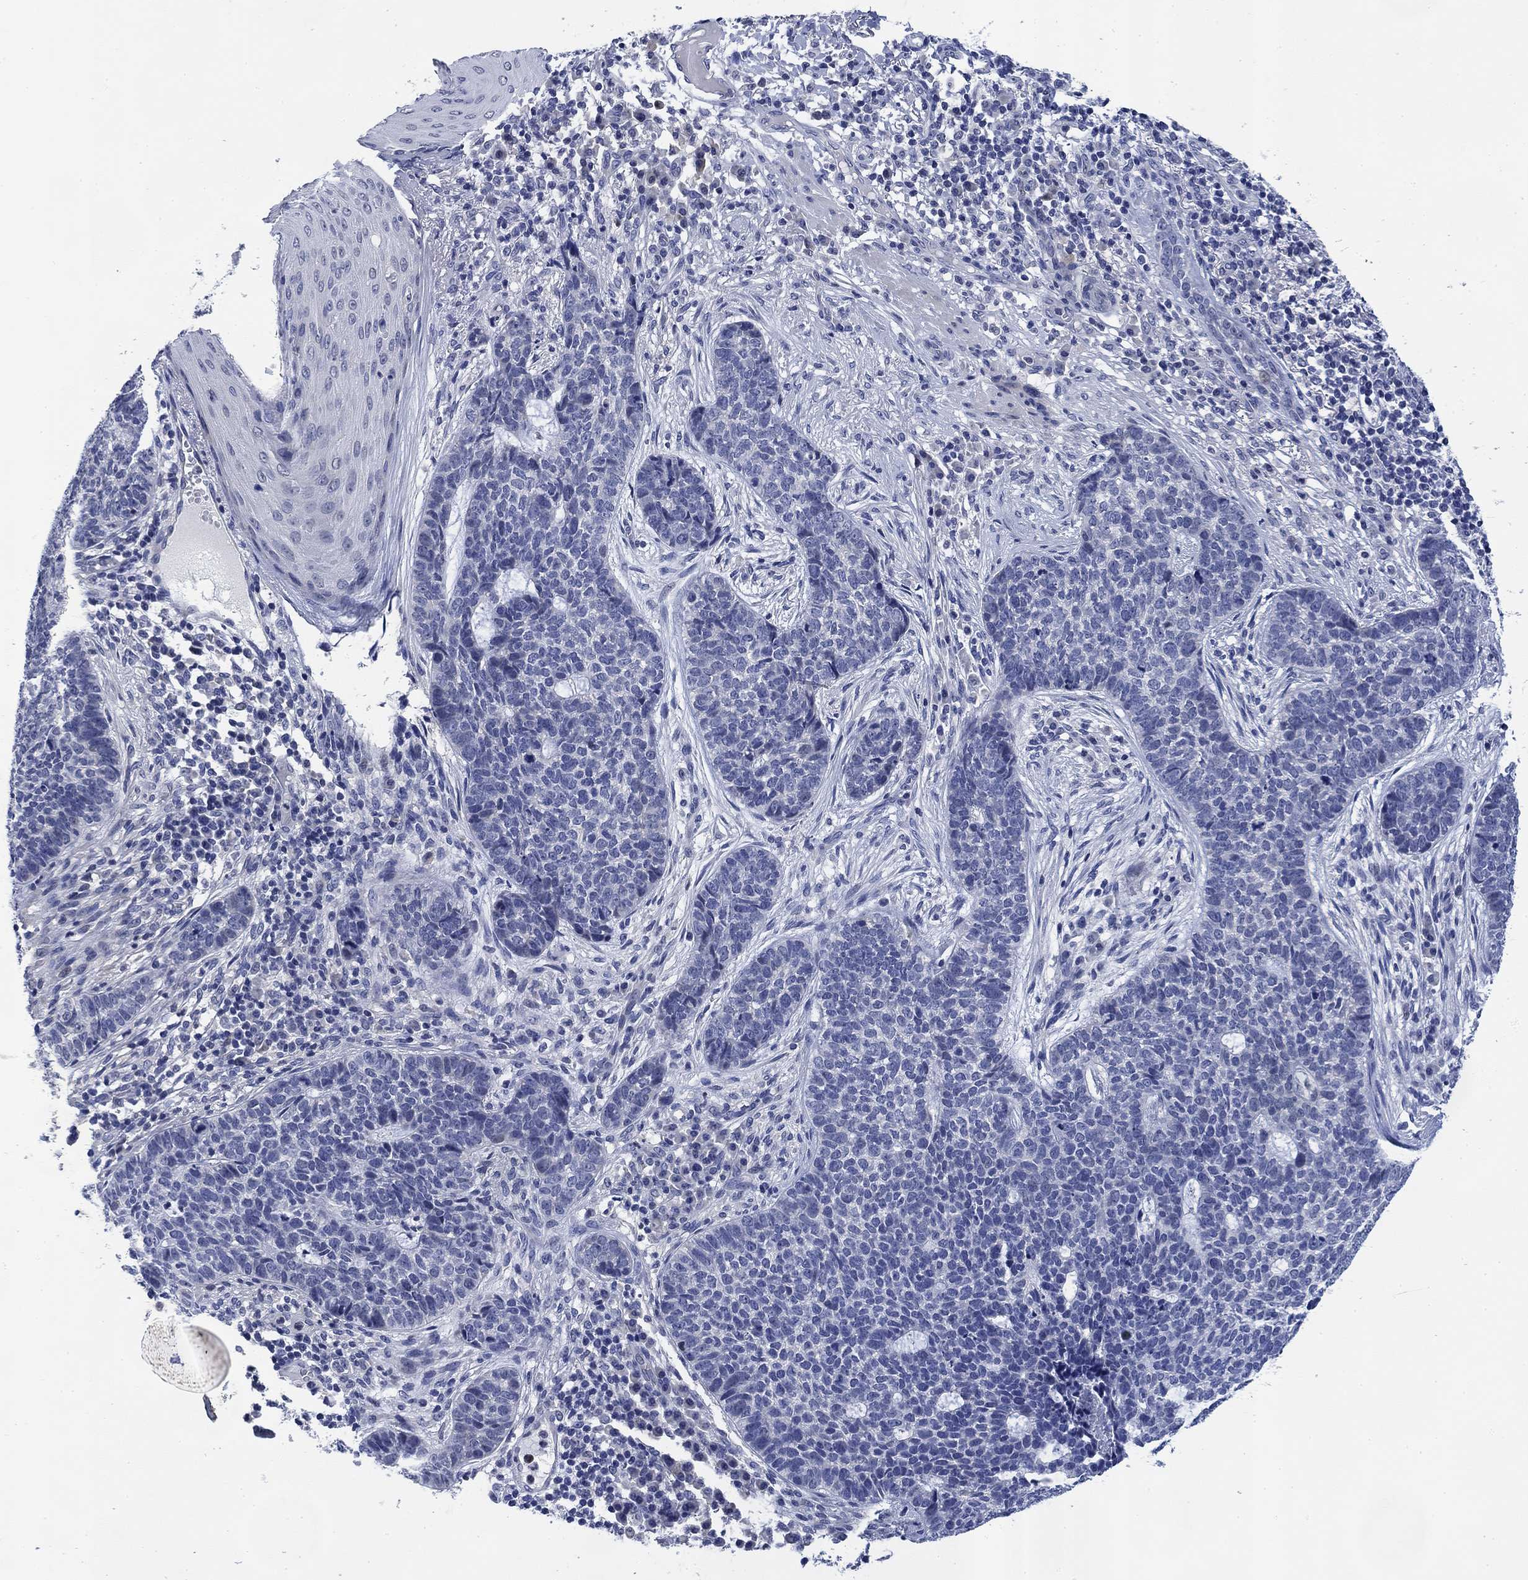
{"staining": {"intensity": "negative", "quantity": "none", "location": "none"}, "tissue": "skin cancer", "cell_type": "Tumor cells", "image_type": "cancer", "snomed": [{"axis": "morphology", "description": "Basal cell carcinoma"}, {"axis": "topography", "description": "Skin"}], "caption": "A high-resolution micrograph shows immunohistochemistry (IHC) staining of skin cancer (basal cell carcinoma), which reveals no significant positivity in tumor cells.", "gene": "DAZL", "patient": {"sex": "female", "age": 69}}